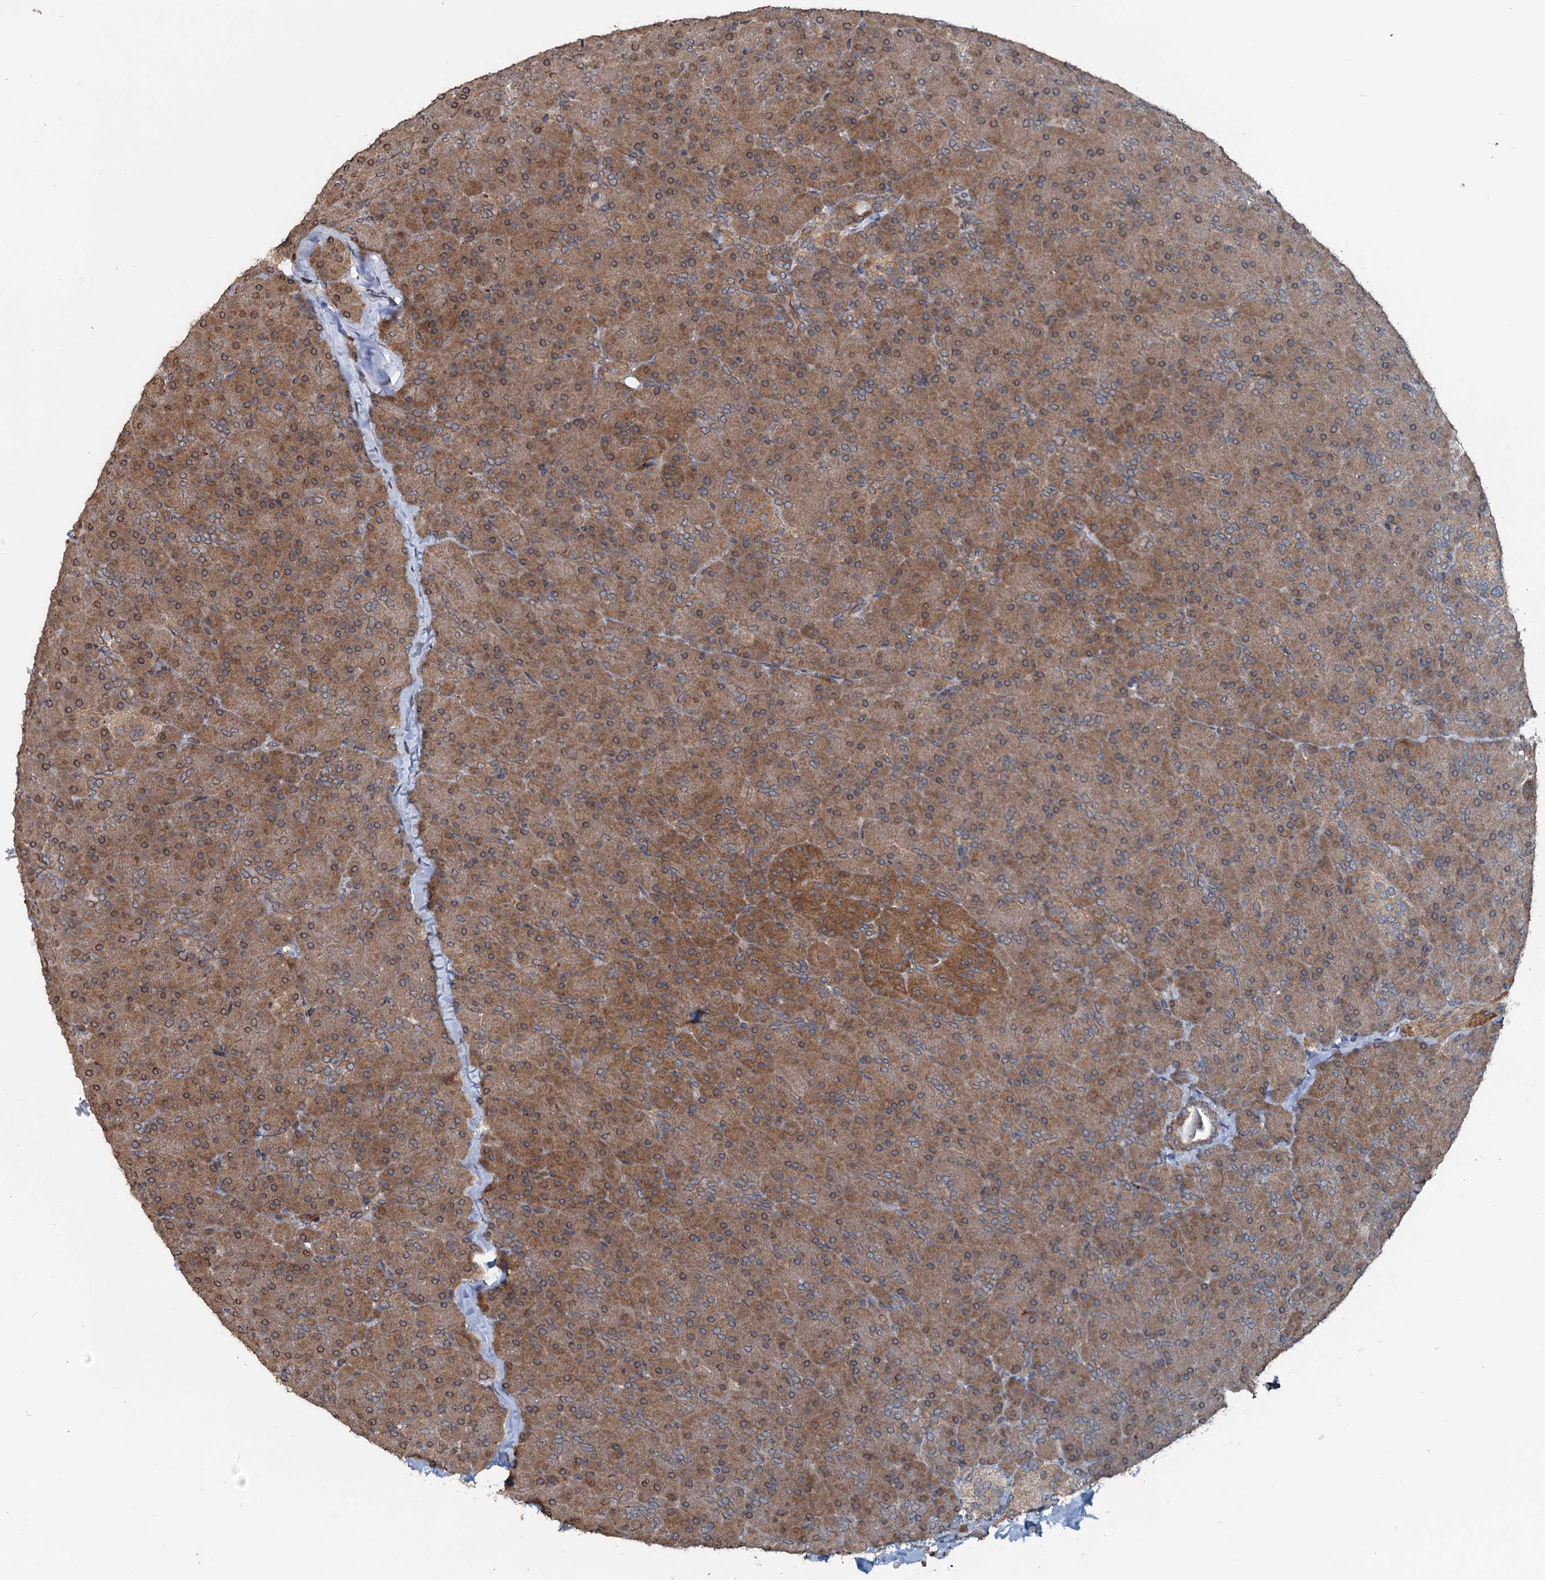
{"staining": {"intensity": "strong", "quantity": ">75%", "location": "cytoplasmic/membranous"}, "tissue": "pancreas", "cell_type": "Exocrine glandular cells", "image_type": "normal", "snomed": [{"axis": "morphology", "description": "Normal tissue, NOS"}, {"axis": "topography", "description": "Pancreas"}], "caption": "The photomicrograph demonstrates staining of normal pancreas, revealing strong cytoplasmic/membranous protein positivity (brown color) within exocrine glandular cells.", "gene": "N4BP2L2", "patient": {"sex": "male", "age": 36}}